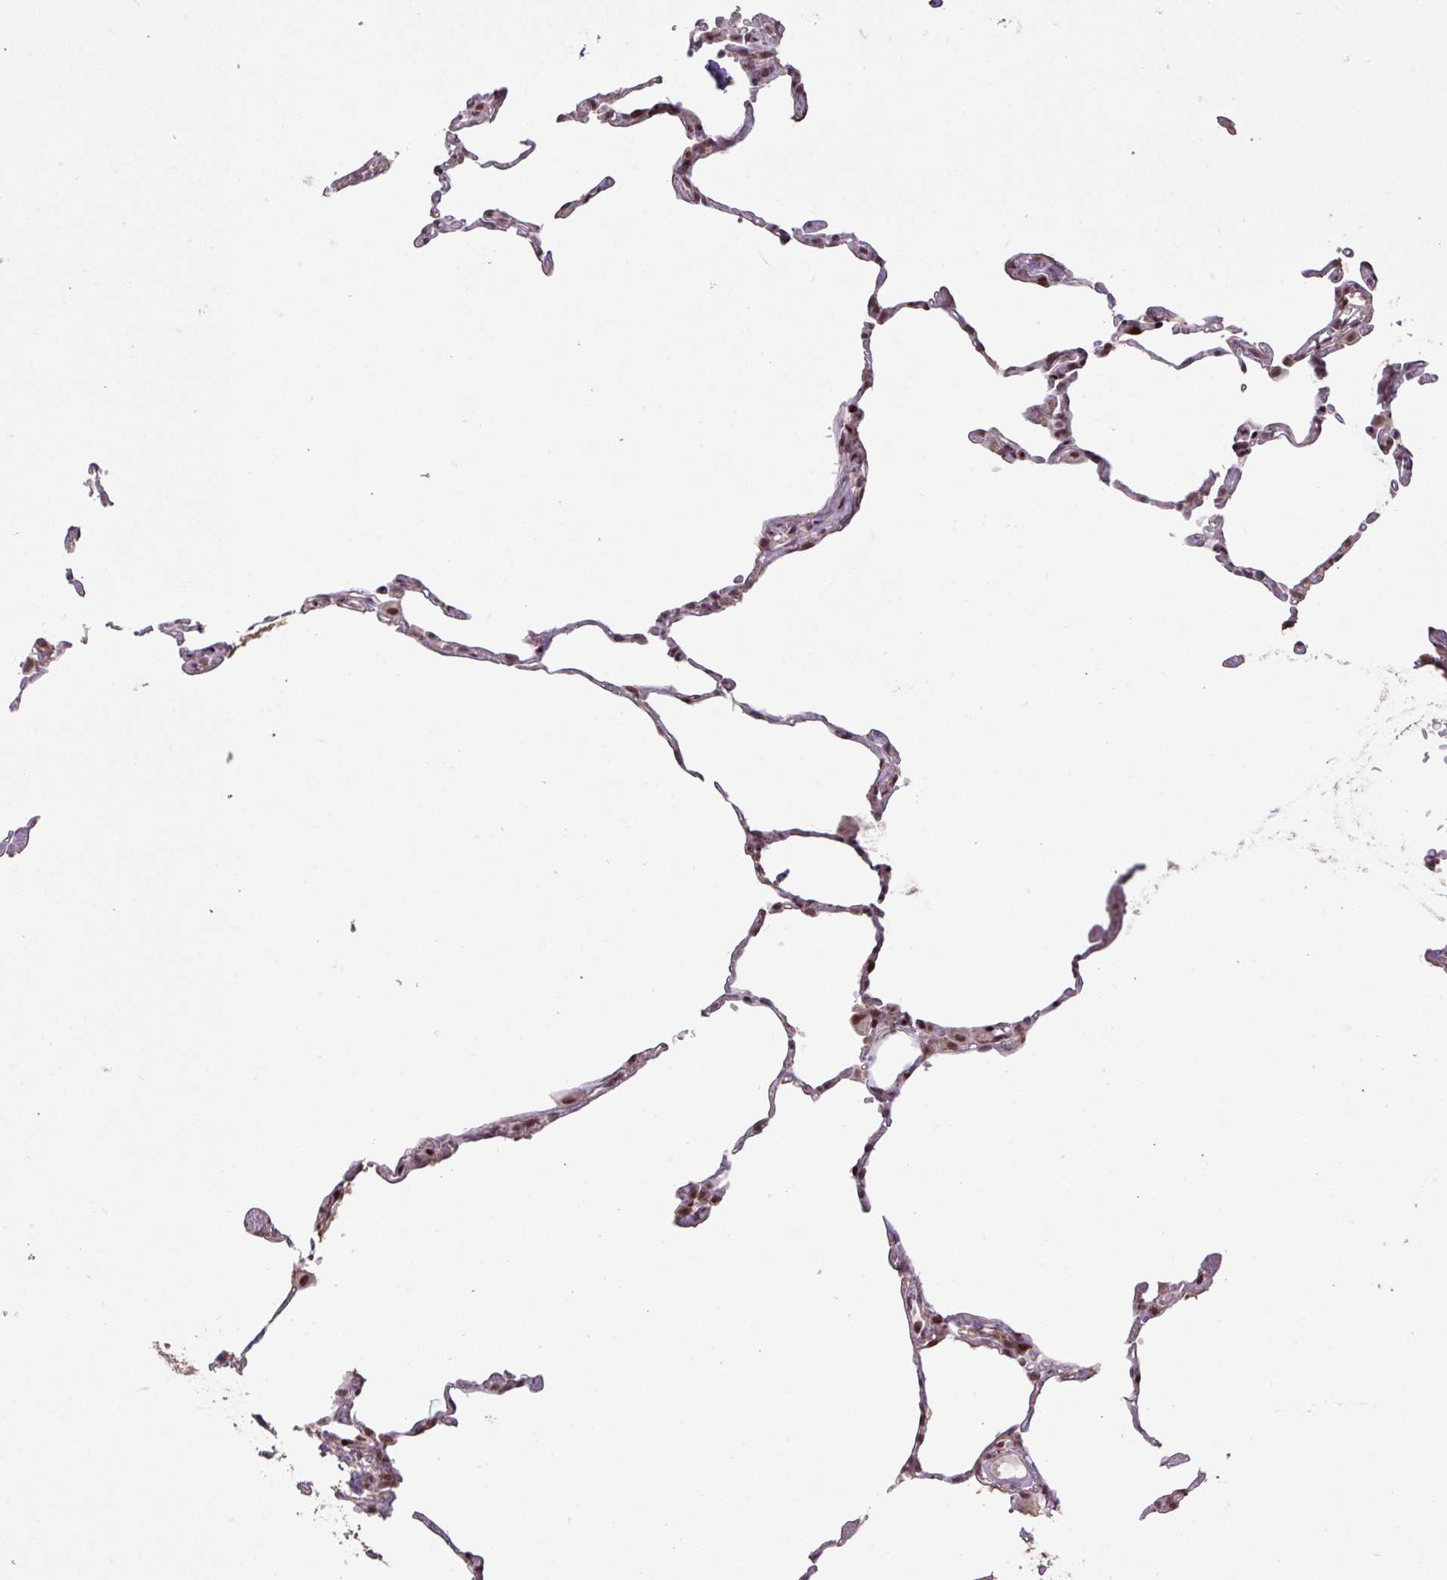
{"staining": {"intensity": "moderate", "quantity": "25%-75%", "location": "nuclear"}, "tissue": "lung", "cell_type": "Alveolar cells", "image_type": "normal", "snomed": [{"axis": "morphology", "description": "Normal tissue, NOS"}, {"axis": "topography", "description": "Lung"}], "caption": "A brown stain highlights moderate nuclear positivity of a protein in alveolar cells of normal lung.", "gene": "ZNF709", "patient": {"sex": "female", "age": 57}}